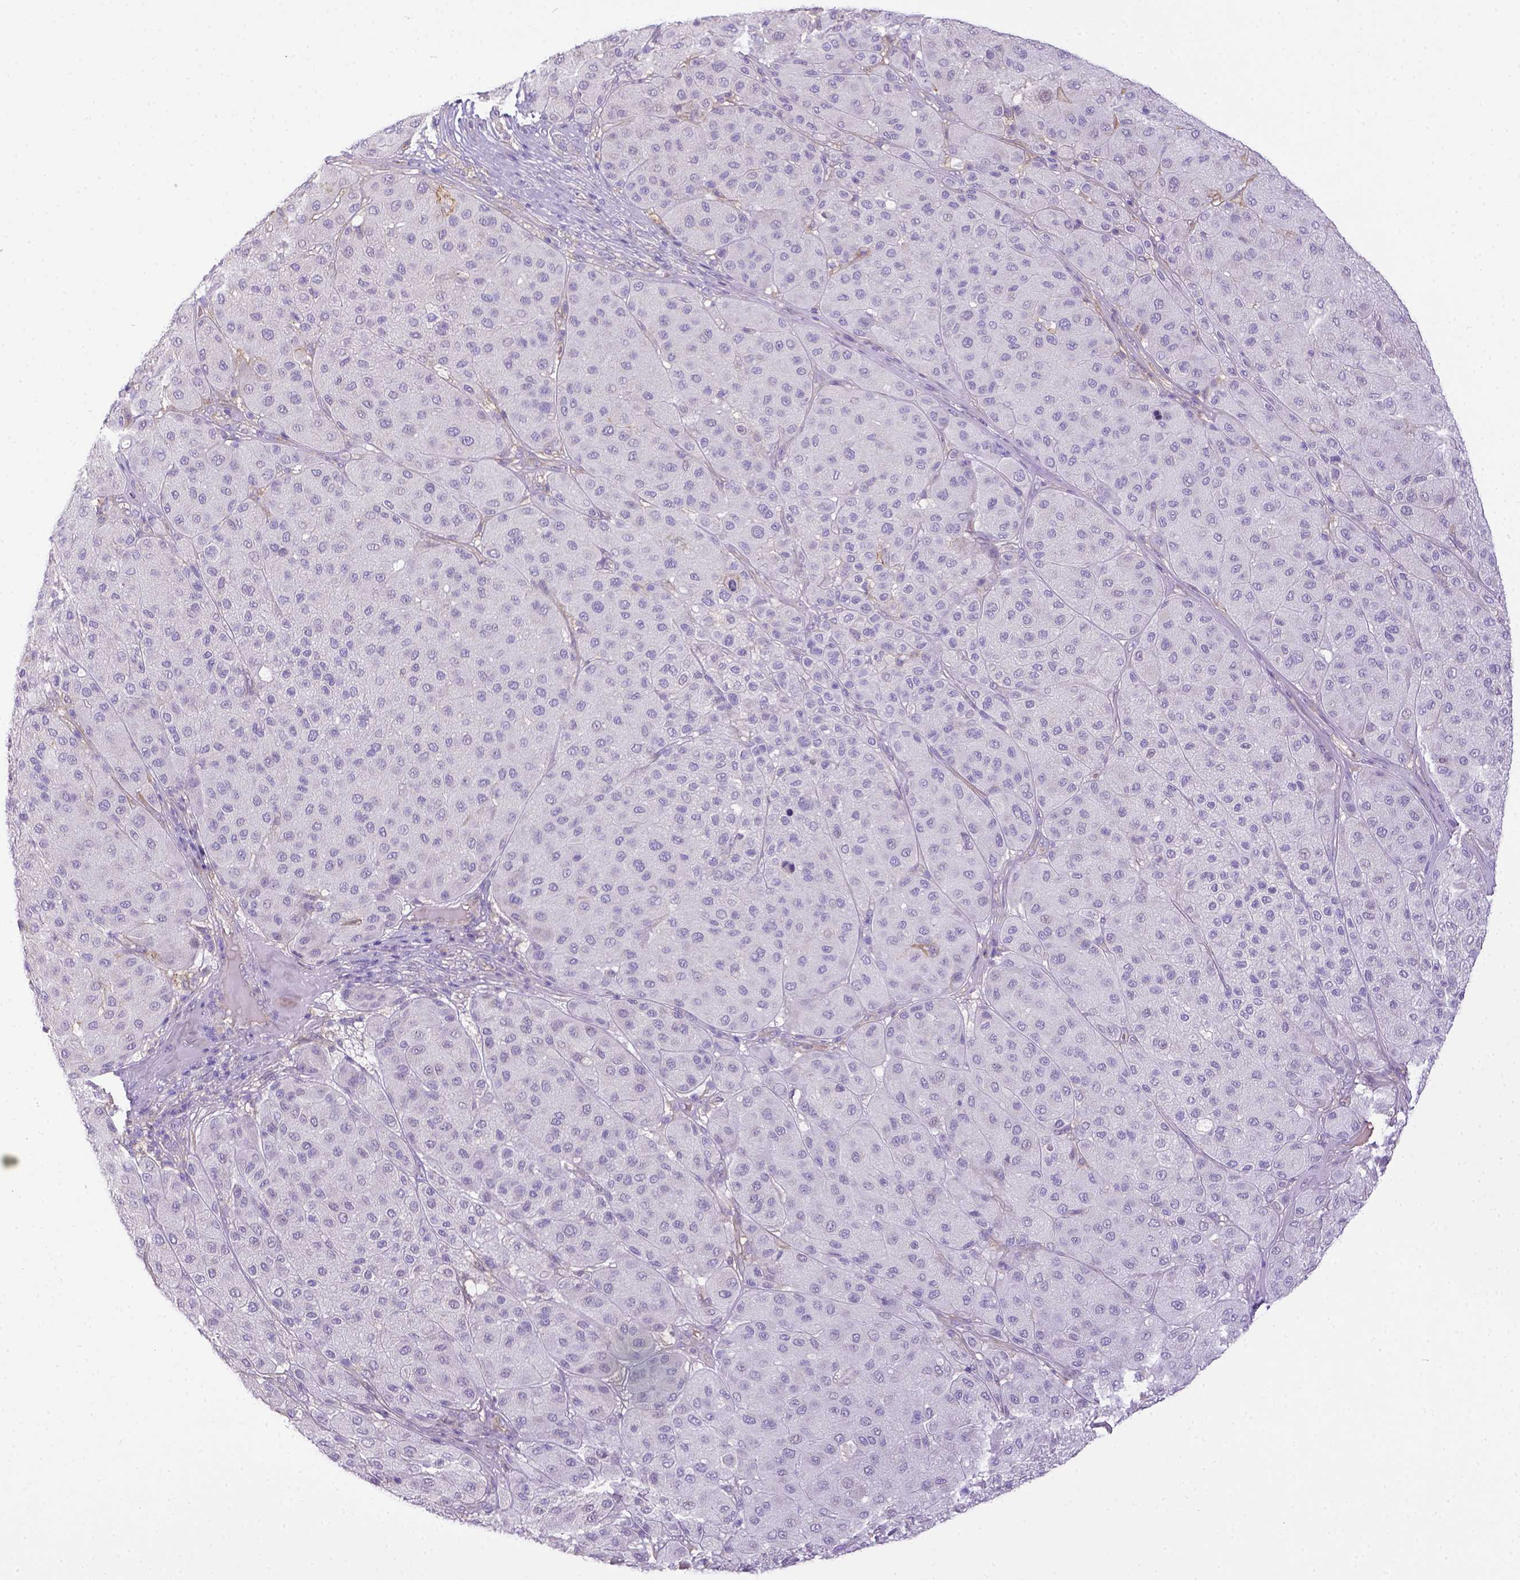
{"staining": {"intensity": "negative", "quantity": "none", "location": "none"}, "tissue": "melanoma", "cell_type": "Tumor cells", "image_type": "cancer", "snomed": [{"axis": "morphology", "description": "Malignant melanoma, Metastatic site"}, {"axis": "topography", "description": "Smooth muscle"}], "caption": "Immunohistochemical staining of human melanoma demonstrates no significant positivity in tumor cells.", "gene": "CD40", "patient": {"sex": "male", "age": 41}}